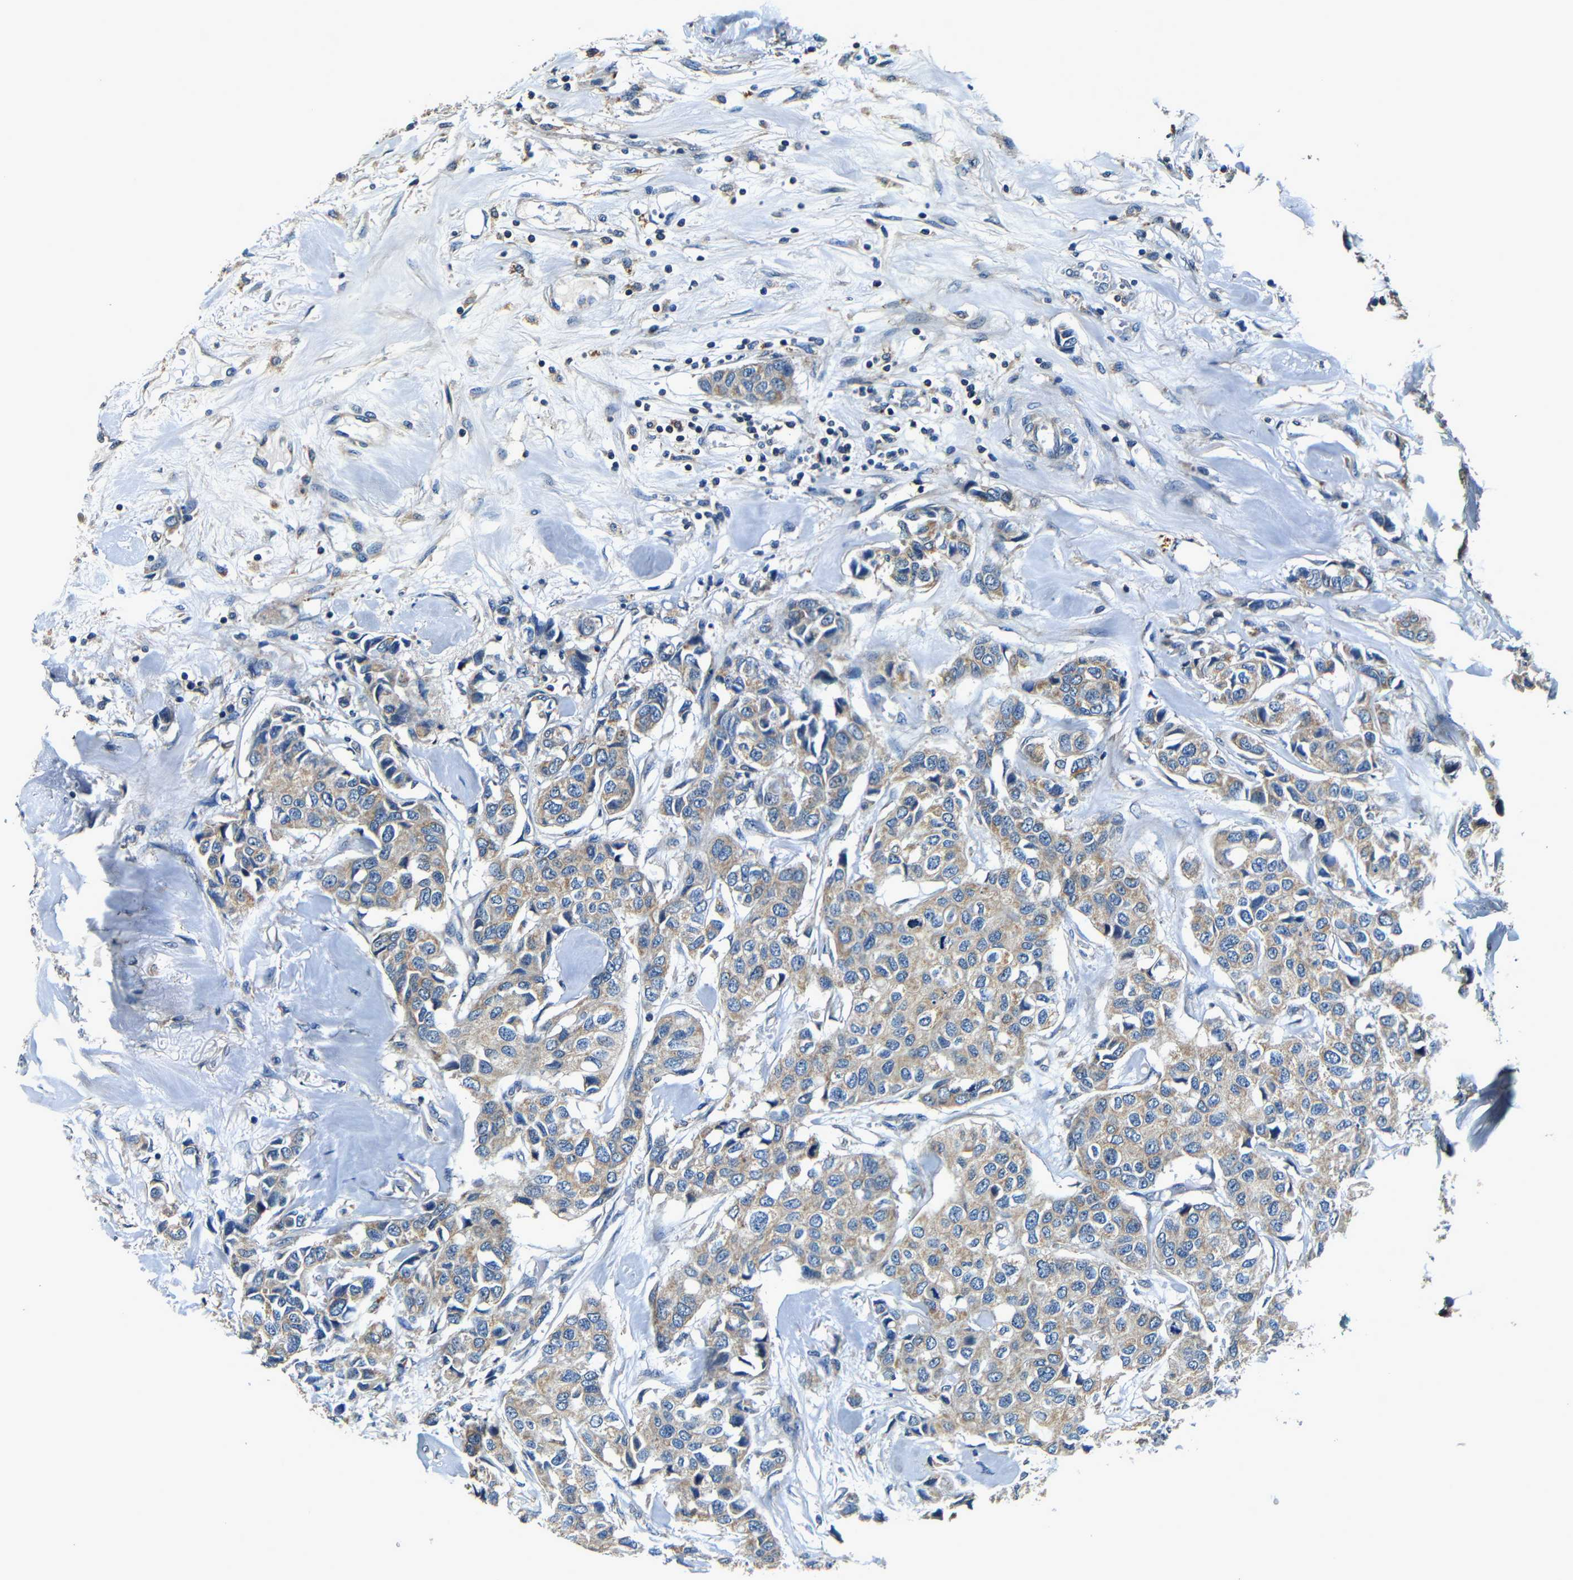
{"staining": {"intensity": "weak", "quantity": ">75%", "location": "cytoplasmic/membranous"}, "tissue": "breast cancer", "cell_type": "Tumor cells", "image_type": "cancer", "snomed": [{"axis": "morphology", "description": "Duct carcinoma"}, {"axis": "topography", "description": "Breast"}], "caption": "A high-resolution histopathology image shows immunohistochemistry (IHC) staining of breast cancer (infiltrating ductal carcinoma), which reveals weak cytoplasmic/membranous staining in approximately >75% of tumor cells.", "gene": "MTX1", "patient": {"sex": "female", "age": 80}}